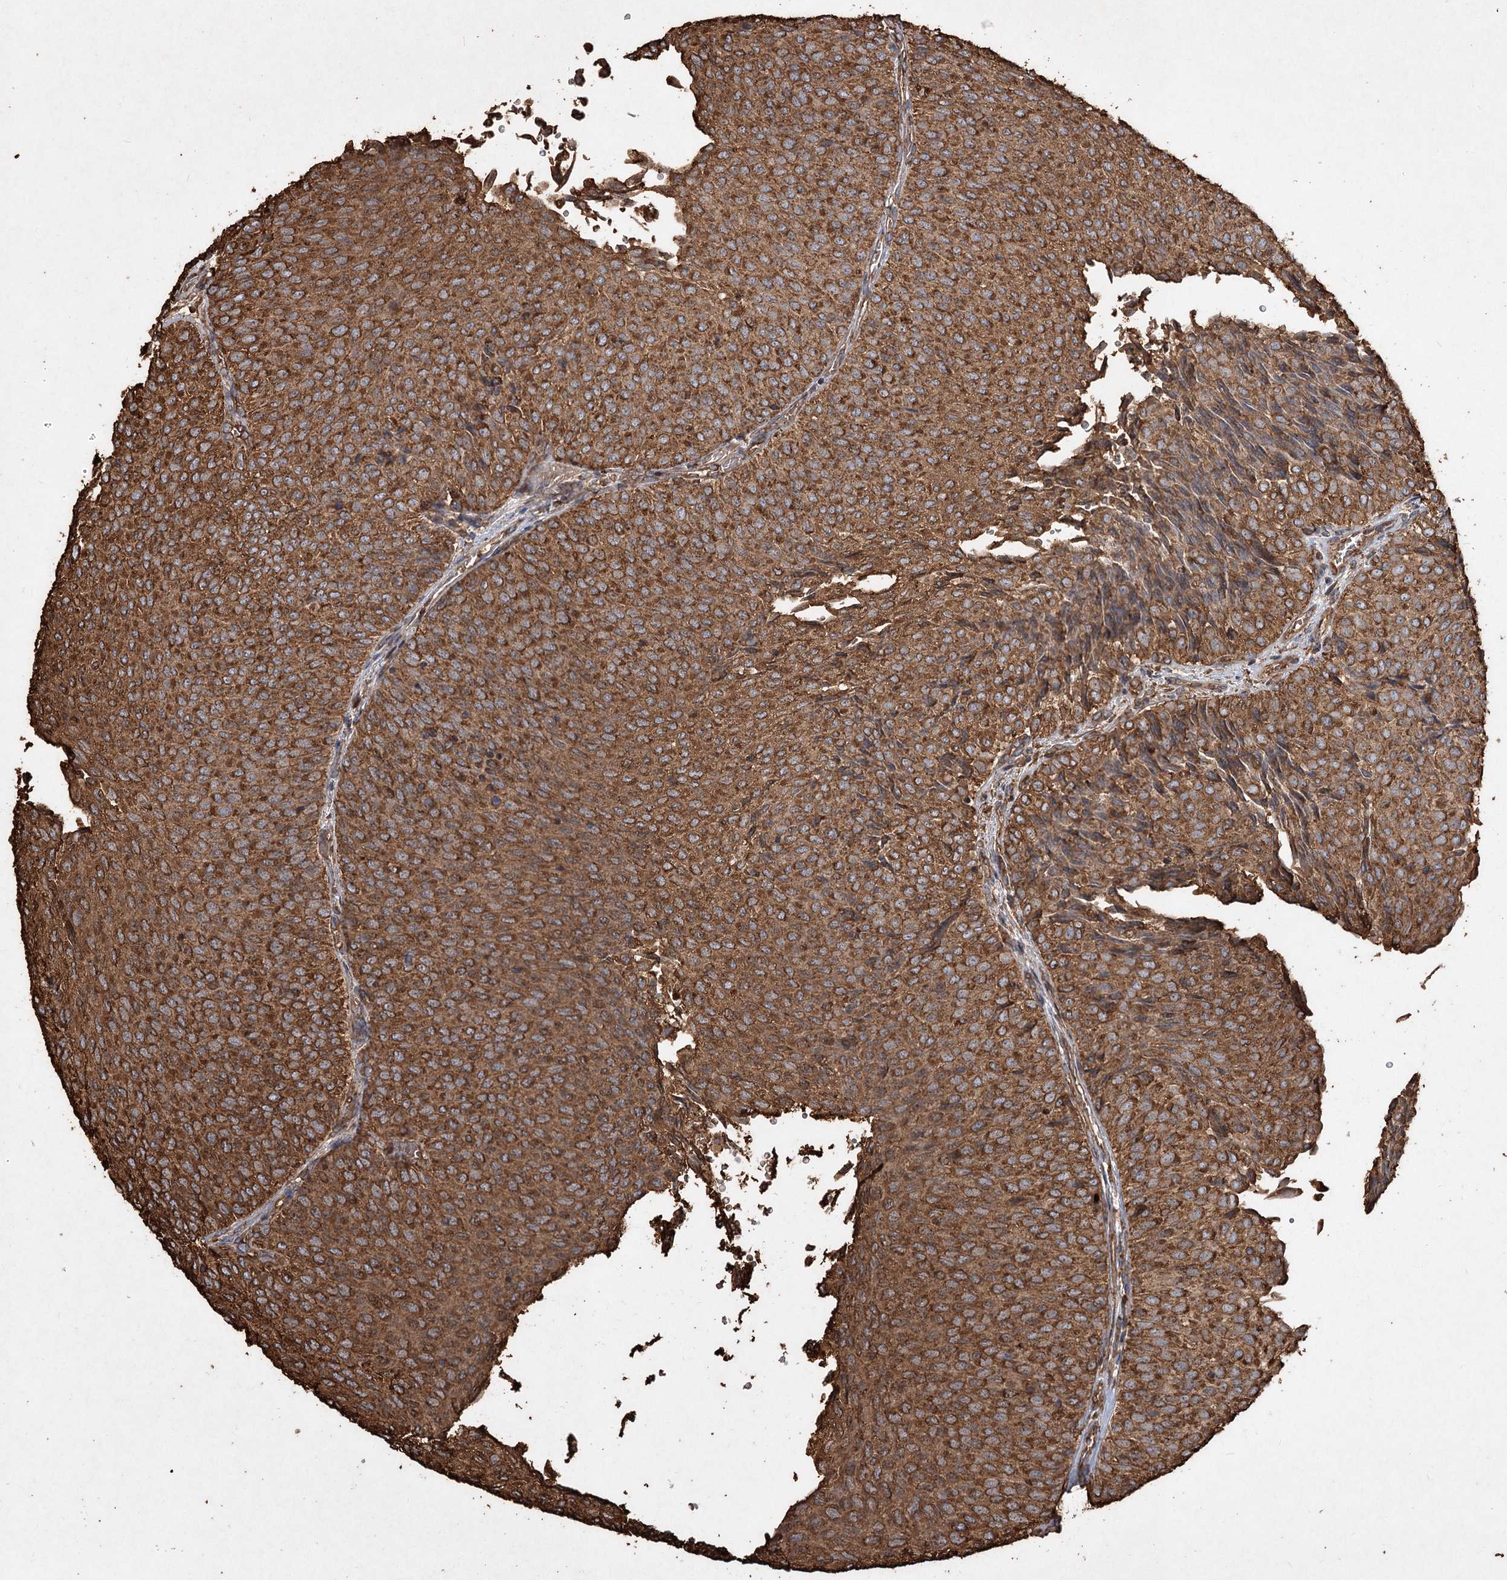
{"staining": {"intensity": "strong", "quantity": ">75%", "location": "cytoplasmic/membranous"}, "tissue": "urothelial cancer", "cell_type": "Tumor cells", "image_type": "cancer", "snomed": [{"axis": "morphology", "description": "Urothelial carcinoma, Low grade"}, {"axis": "topography", "description": "Urinary bladder"}], "caption": "A brown stain shows strong cytoplasmic/membranous expression of a protein in human urothelial cancer tumor cells.", "gene": "PIK3C2A", "patient": {"sex": "male", "age": 78}}